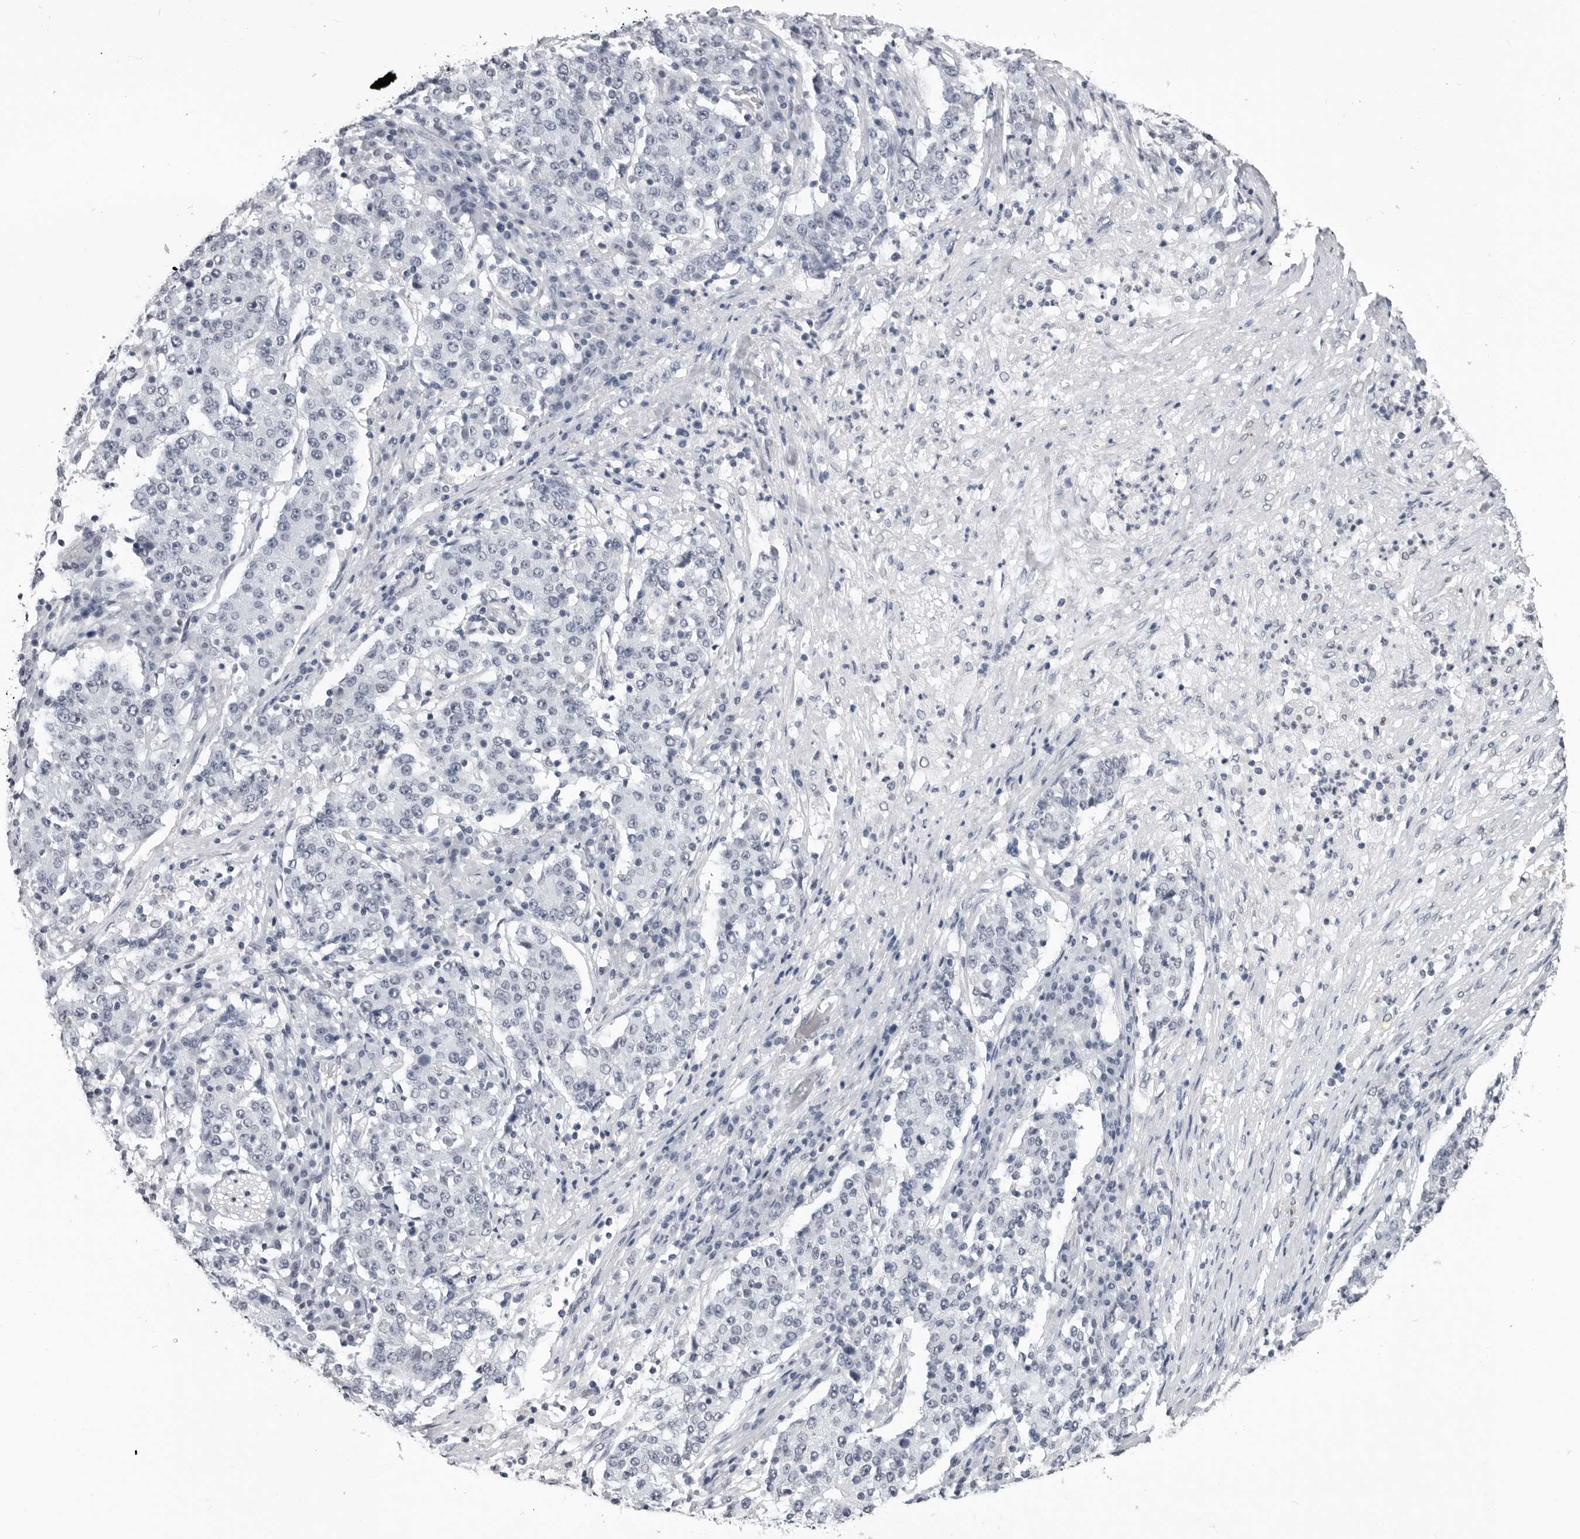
{"staining": {"intensity": "negative", "quantity": "none", "location": "none"}, "tissue": "stomach cancer", "cell_type": "Tumor cells", "image_type": "cancer", "snomed": [{"axis": "morphology", "description": "Adenocarcinoma, NOS"}, {"axis": "topography", "description": "Stomach"}], "caption": "Tumor cells show no significant positivity in stomach cancer (adenocarcinoma).", "gene": "HEPACAM", "patient": {"sex": "male", "age": 59}}